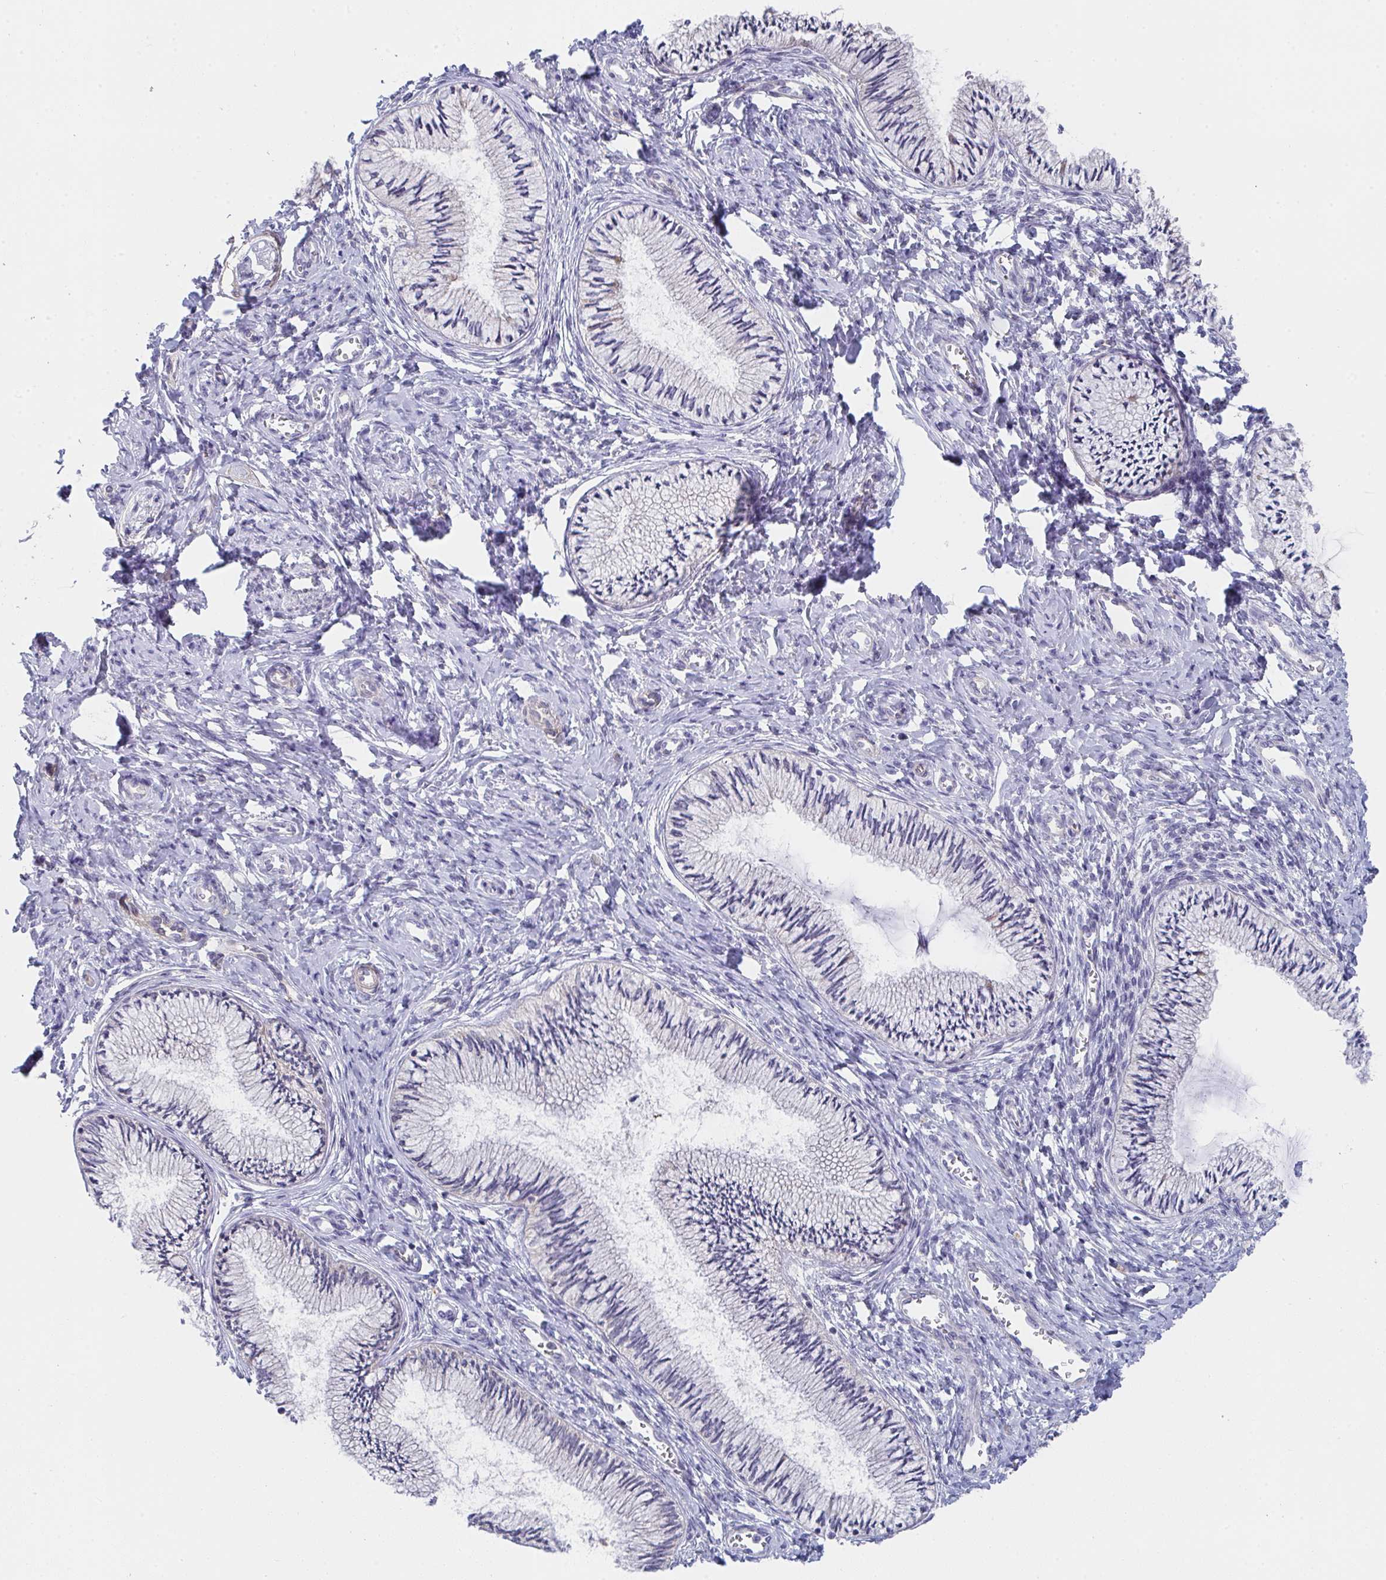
{"staining": {"intensity": "weak", "quantity": "<25%", "location": "cytoplasmic/membranous"}, "tissue": "cervix", "cell_type": "Glandular cells", "image_type": "normal", "snomed": [{"axis": "morphology", "description": "Normal tissue, NOS"}, {"axis": "topography", "description": "Cervix"}], "caption": "The image demonstrates no significant staining in glandular cells of cervix.", "gene": "VWDE", "patient": {"sex": "female", "age": 24}}